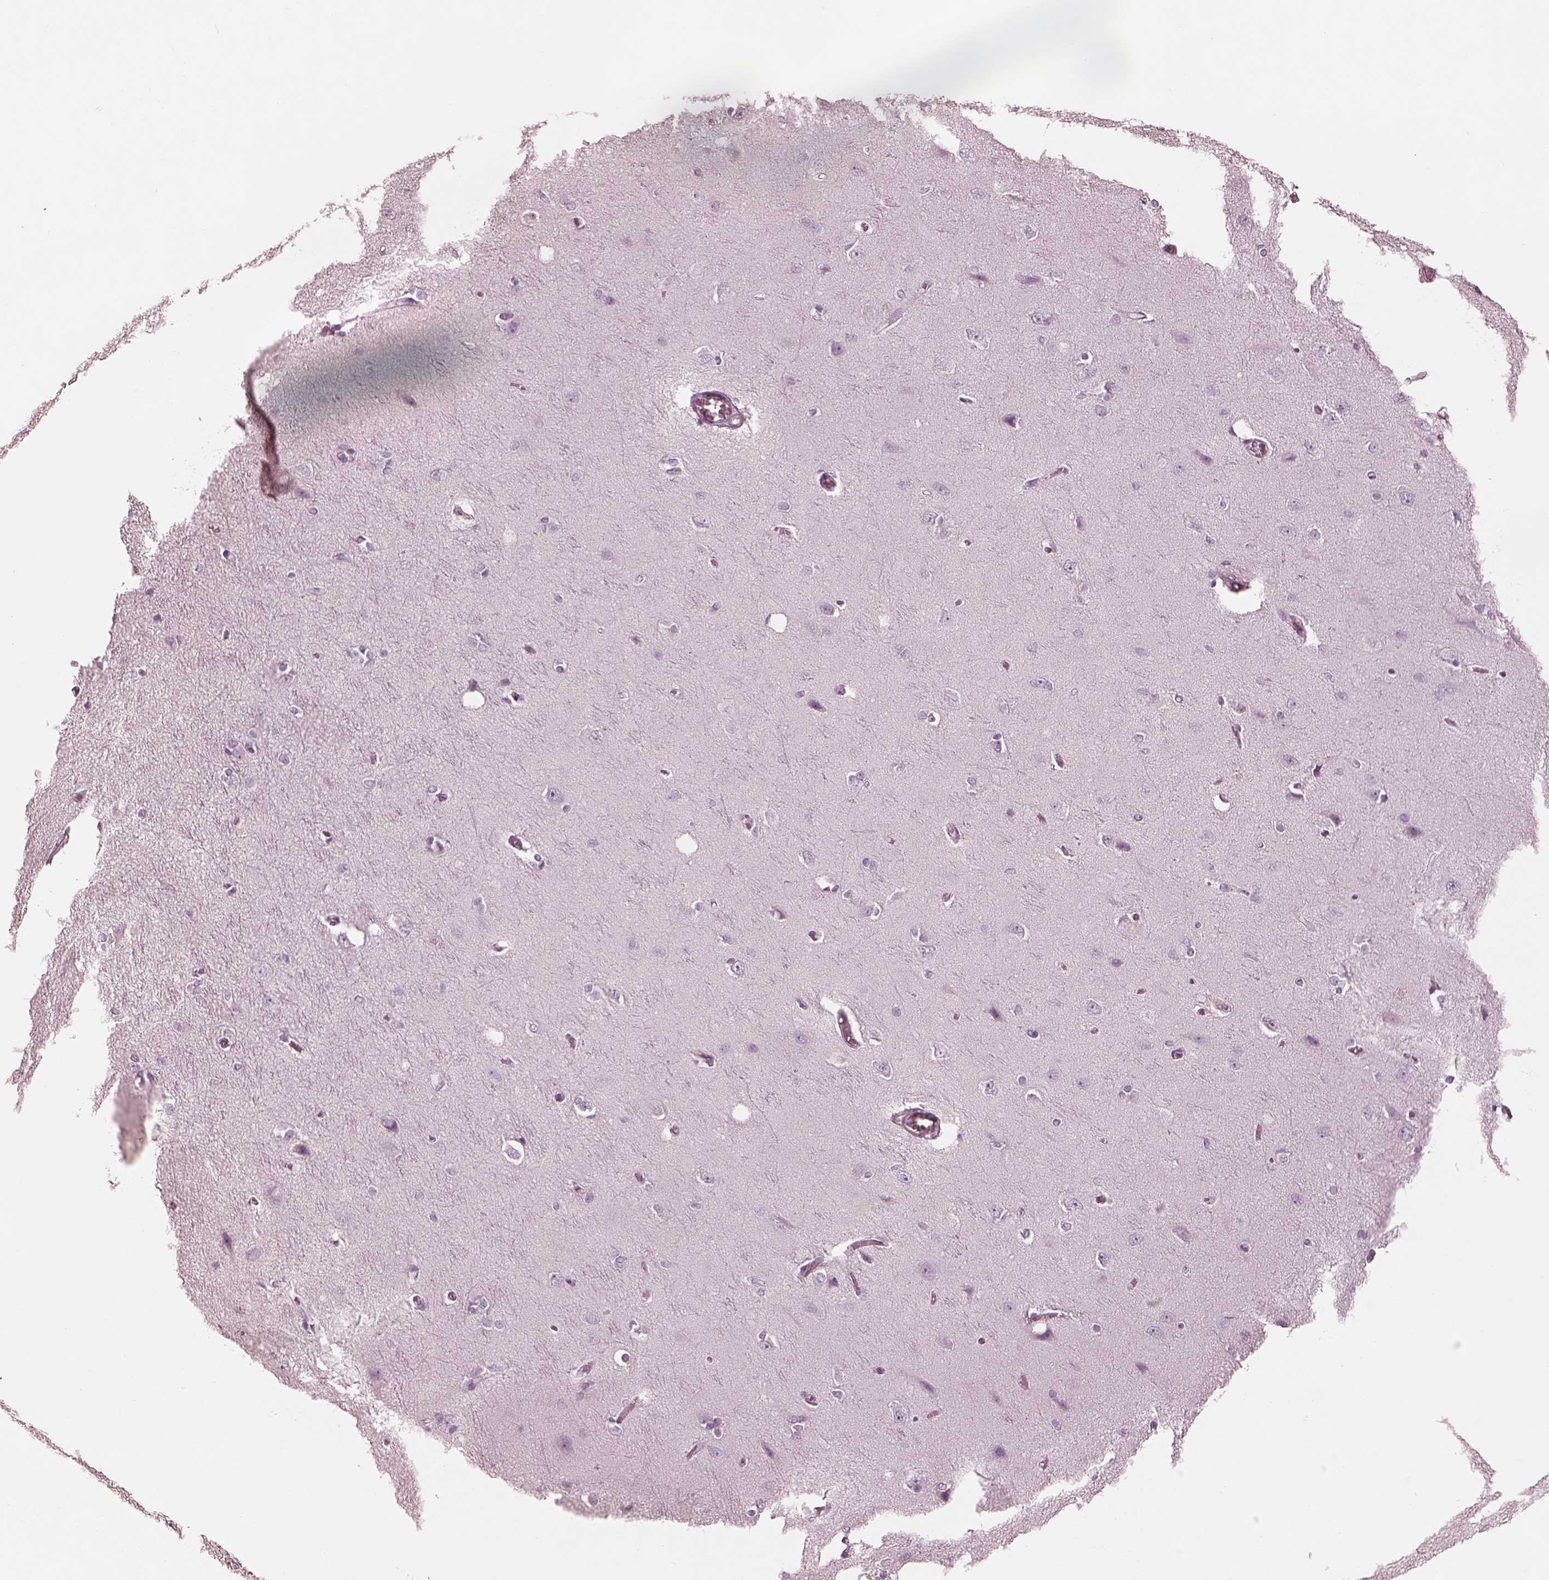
{"staining": {"intensity": "negative", "quantity": "none", "location": "none"}, "tissue": "cerebral cortex", "cell_type": "Endothelial cells", "image_type": "normal", "snomed": [{"axis": "morphology", "description": "Normal tissue, NOS"}, {"axis": "topography", "description": "Cerebral cortex"}], "caption": "Immunohistochemistry histopathology image of benign human cerebral cortex stained for a protein (brown), which reveals no staining in endothelial cells.", "gene": "PON3", "patient": {"sex": "male", "age": 37}}